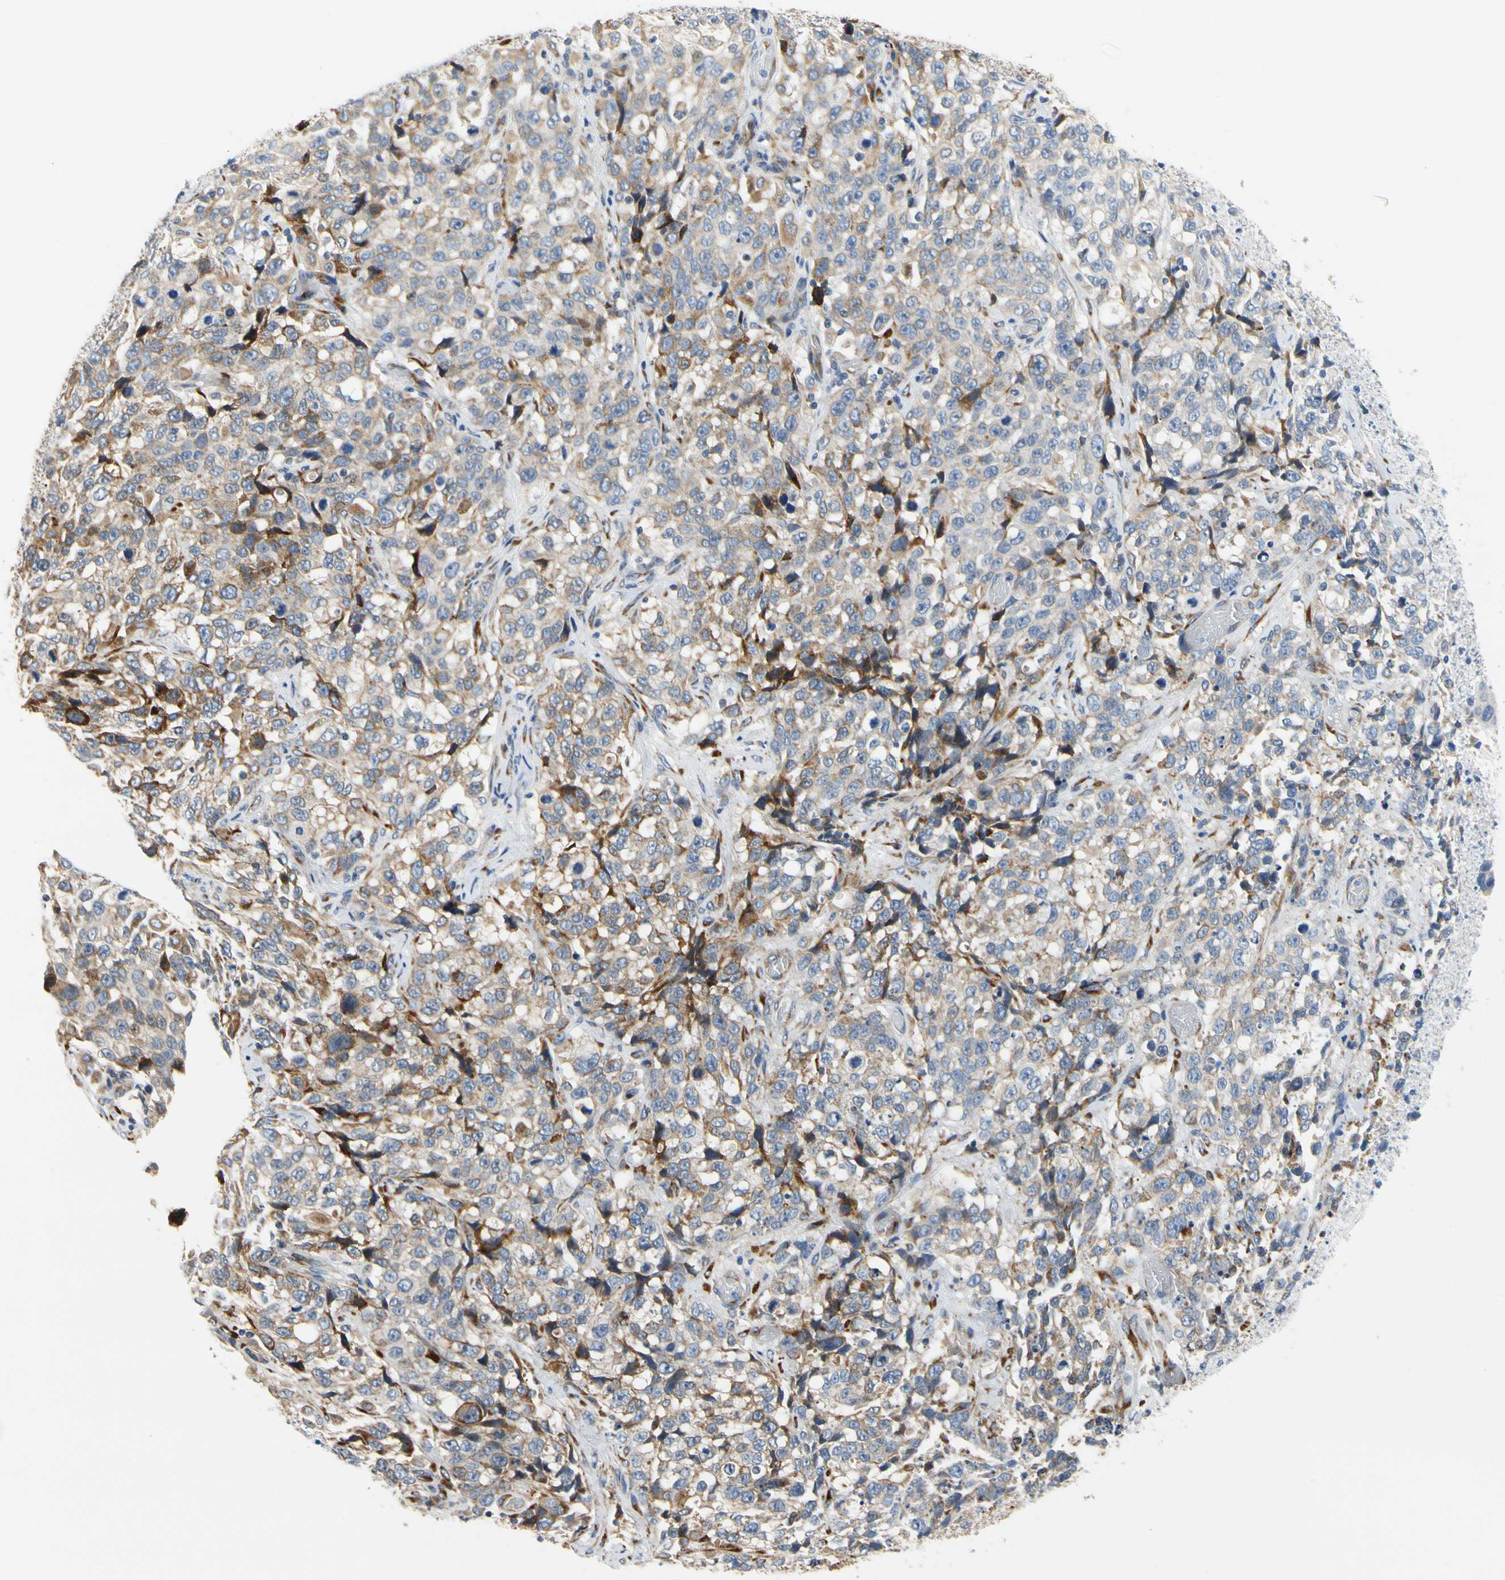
{"staining": {"intensity": "weak", "quantity": "25%-75%", "location": "cytoplasmic/membranous"}, "tissue": "stomach cancer", "cell_type": "Tumor cells", "image_type": "cancer", "snomed": [{"axis": "morphology", "description": "Normal tissue, NOS"}, {"axis": "morphology", "description": "Adenocarcinoma, NOS"}, {"axis": "topography", "description": "Stomach"}], "caption": "Protein staining by immunohistochemistry displays weak cytoplasmic/membranous expression in approximately 25%-75% of tumor cells in stomach adenocarcinoma. (DAB (3,3'-diaminobenzidine) IHC with brightfield microscopy, high magnification).", "gene": "ZNF236", "patient": {"sex": "male", "age": 48}}